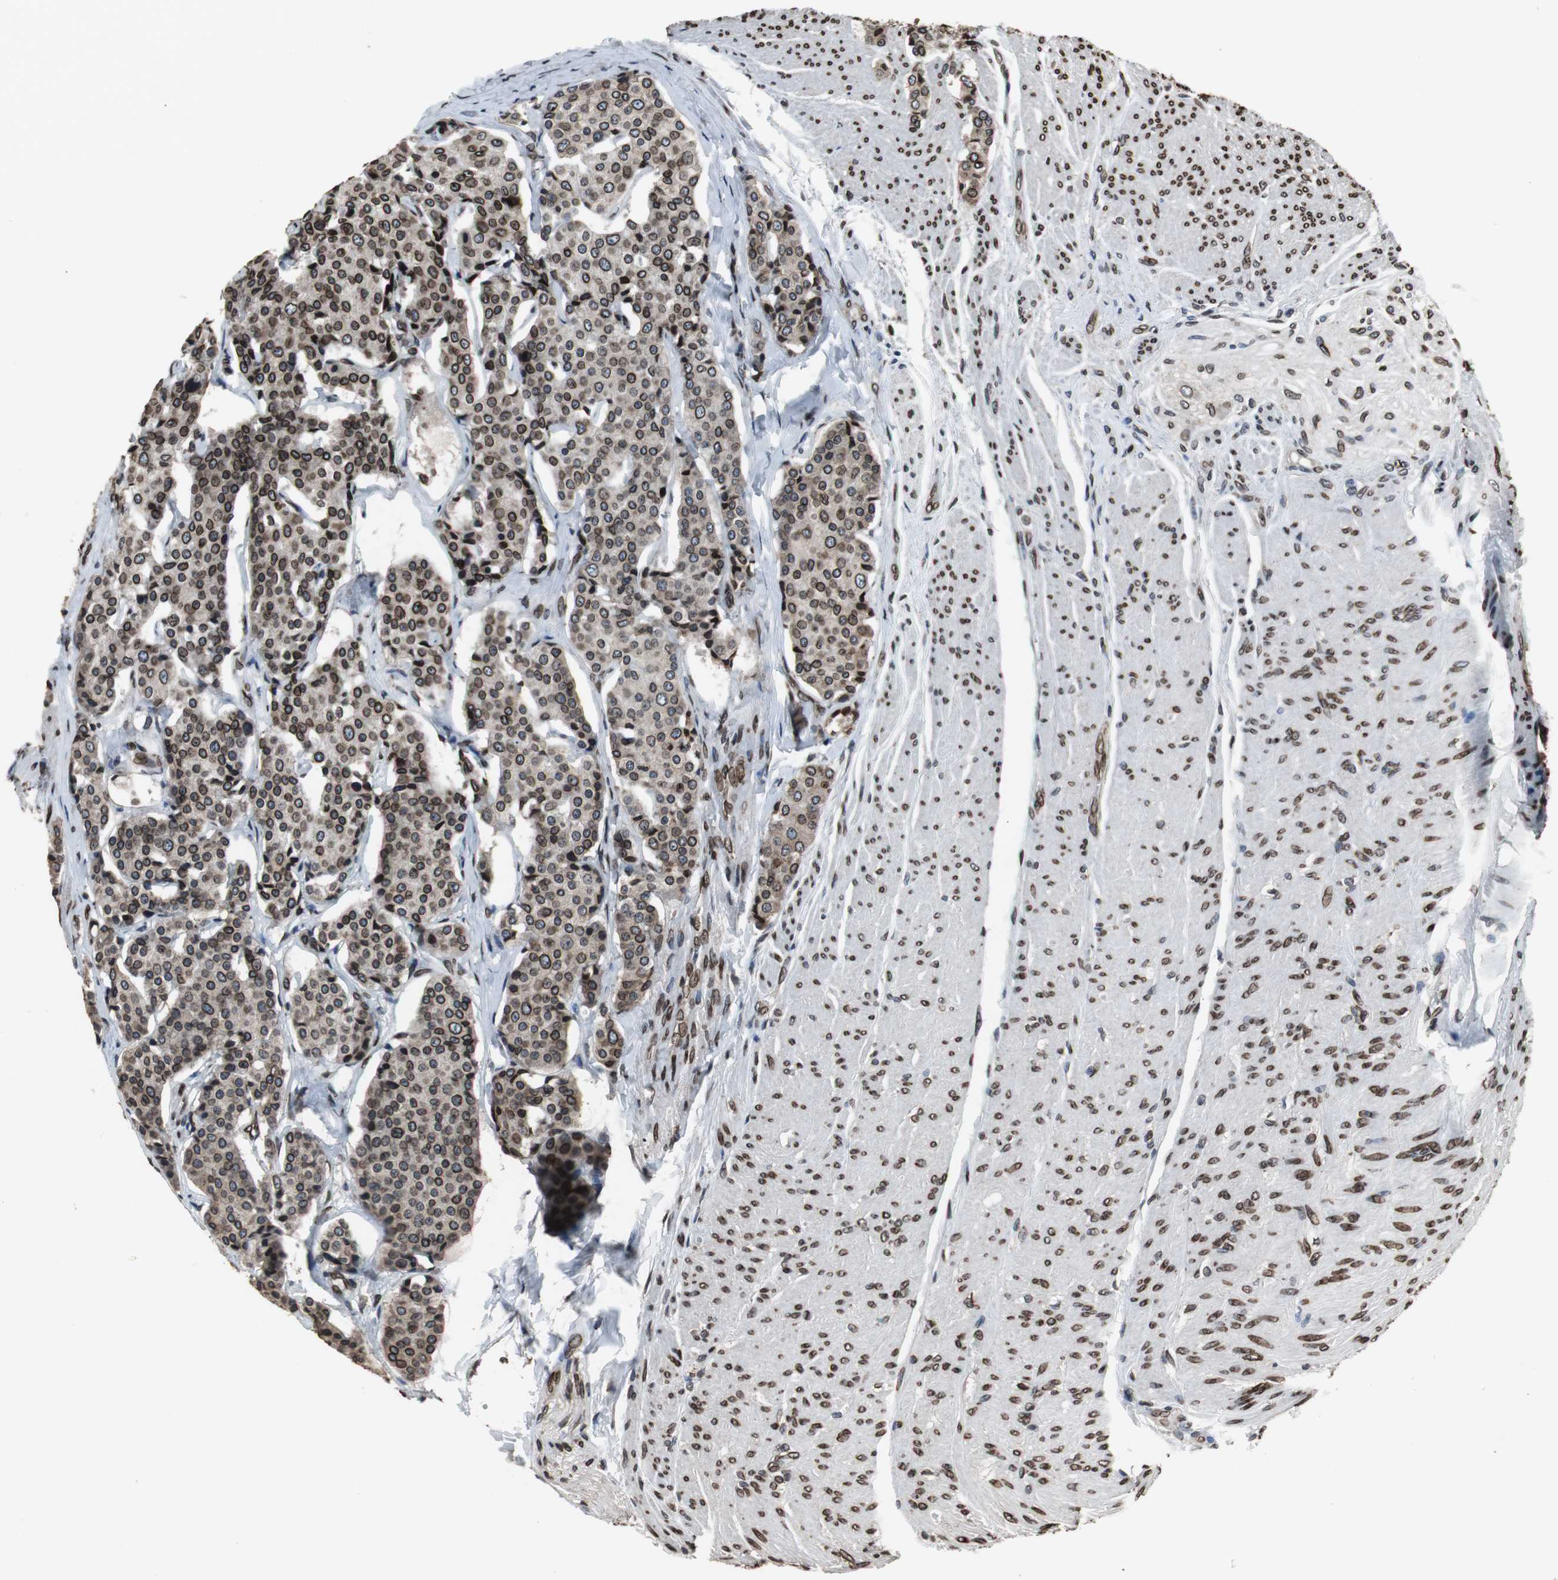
{"staining": {"intensity": "strong", "quantity": ">75%", "location": "cytoplasmic/membranous,nuclear"}, "tissue": "carcinoid", "cell_type": "Tumor cells", "image_type": "cancer", "snomed": [{"axis": "morphology", "description": "Carcinoid, malignant, NOS"}, {"axis": "topography", "description": "Colon"}], "caption": "Immunohistochemical staining of malignant carcinoid exhibits high levels of strong cytoplasmic/membranous and nuclear expression in about >75% of tumor cells. (DAB IHC with brightfield microscopy, high magnification).", "gene": "LMNA", "patient": {"sex": "female", "age": 61}}